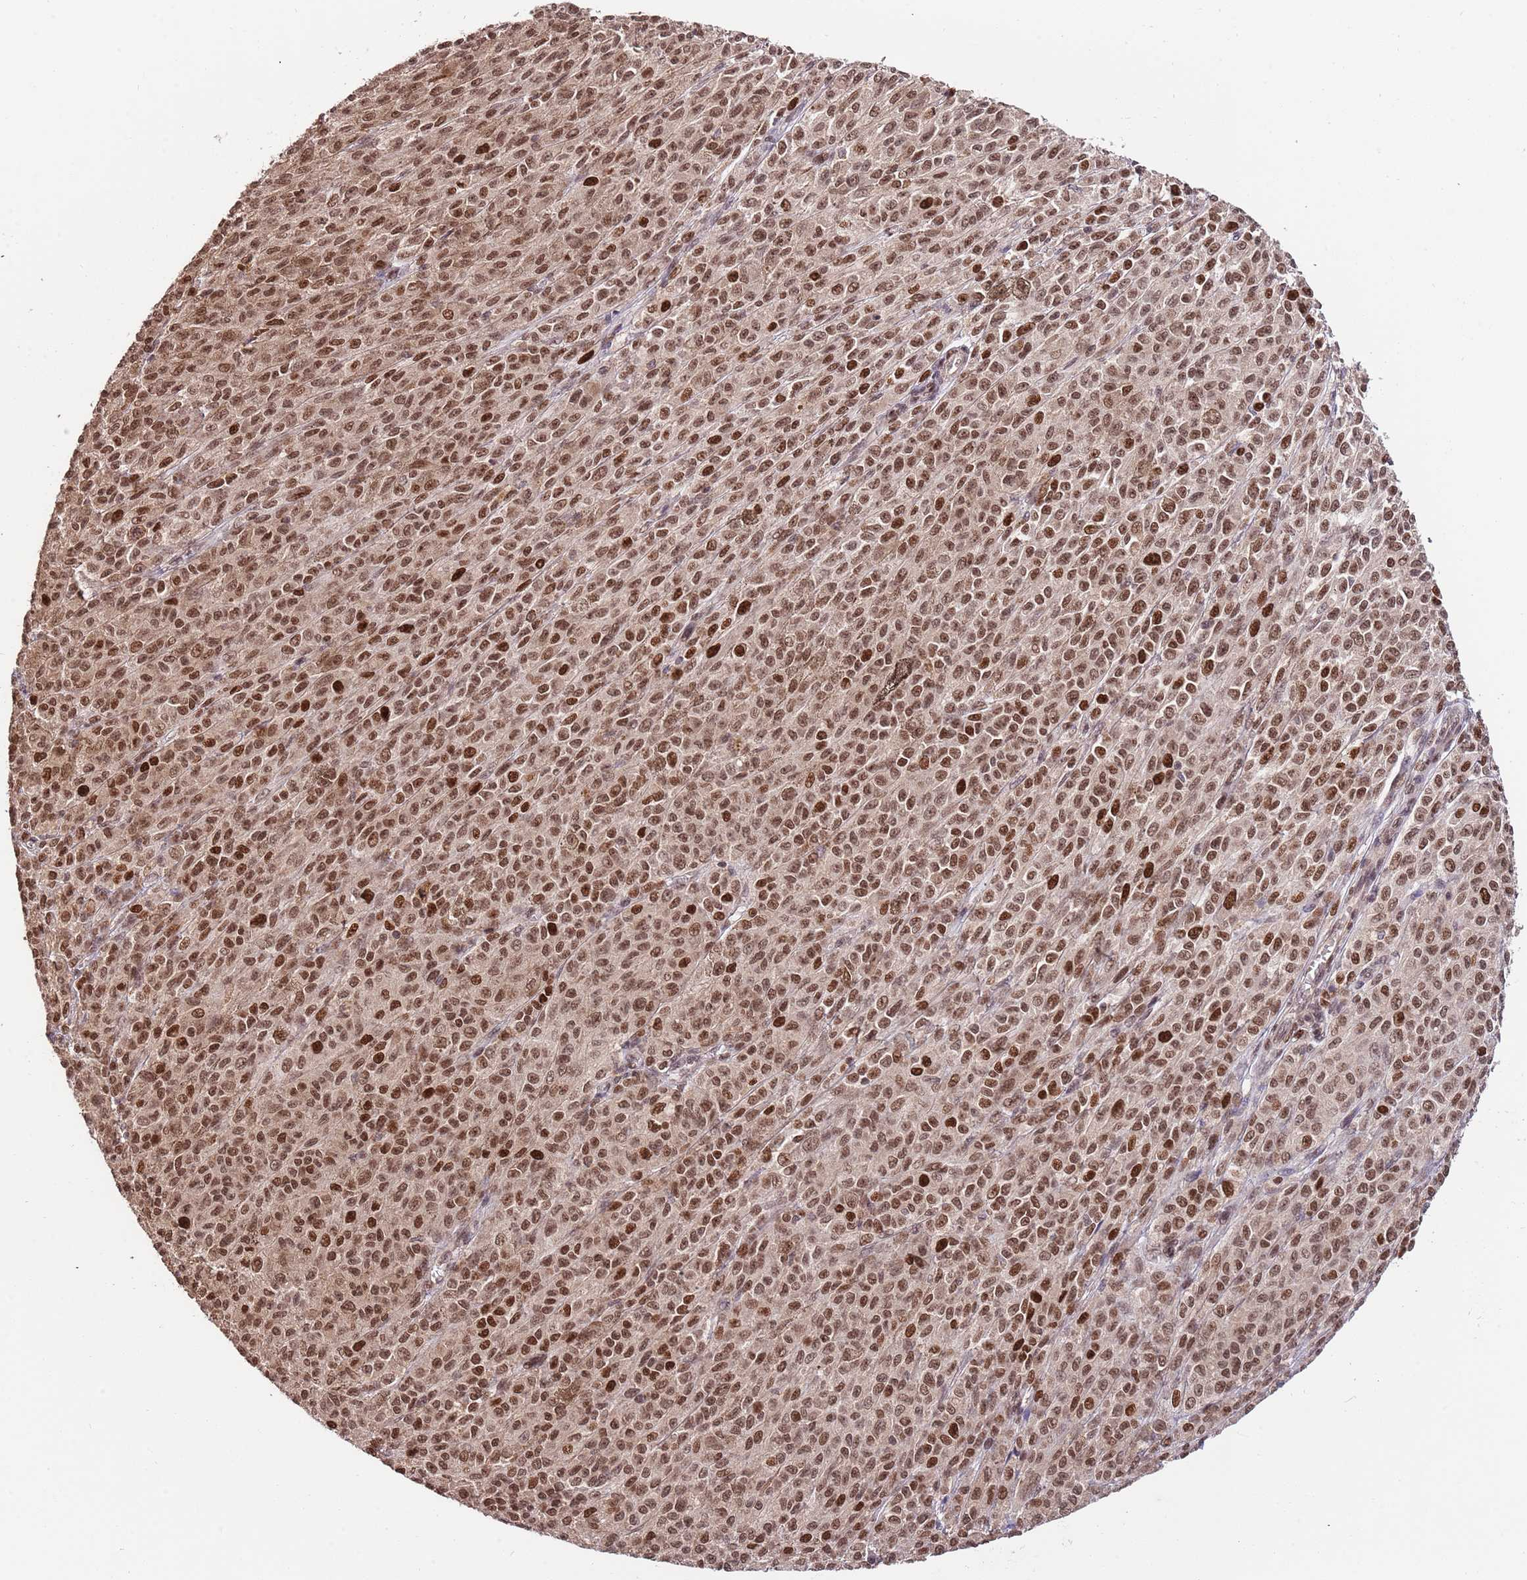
{"staining": {"intensity": "strong", "quantity": ">75%", "location": "nuclear"}, "tissue": "melanoma", "cell_type": "Tumor cells", "image_type": "cancer", "snomed": [{"axis": "morphology", "description": "Malignant melanoma, NOS"}, {"axis": "topography", "description": "Skin"}], "caption": "Melanoma stained for a protein exhibits strong nuclear positivity in tumor cells.", "gene": "RIF1", "patient": {"sex": "female", "age": 52}}